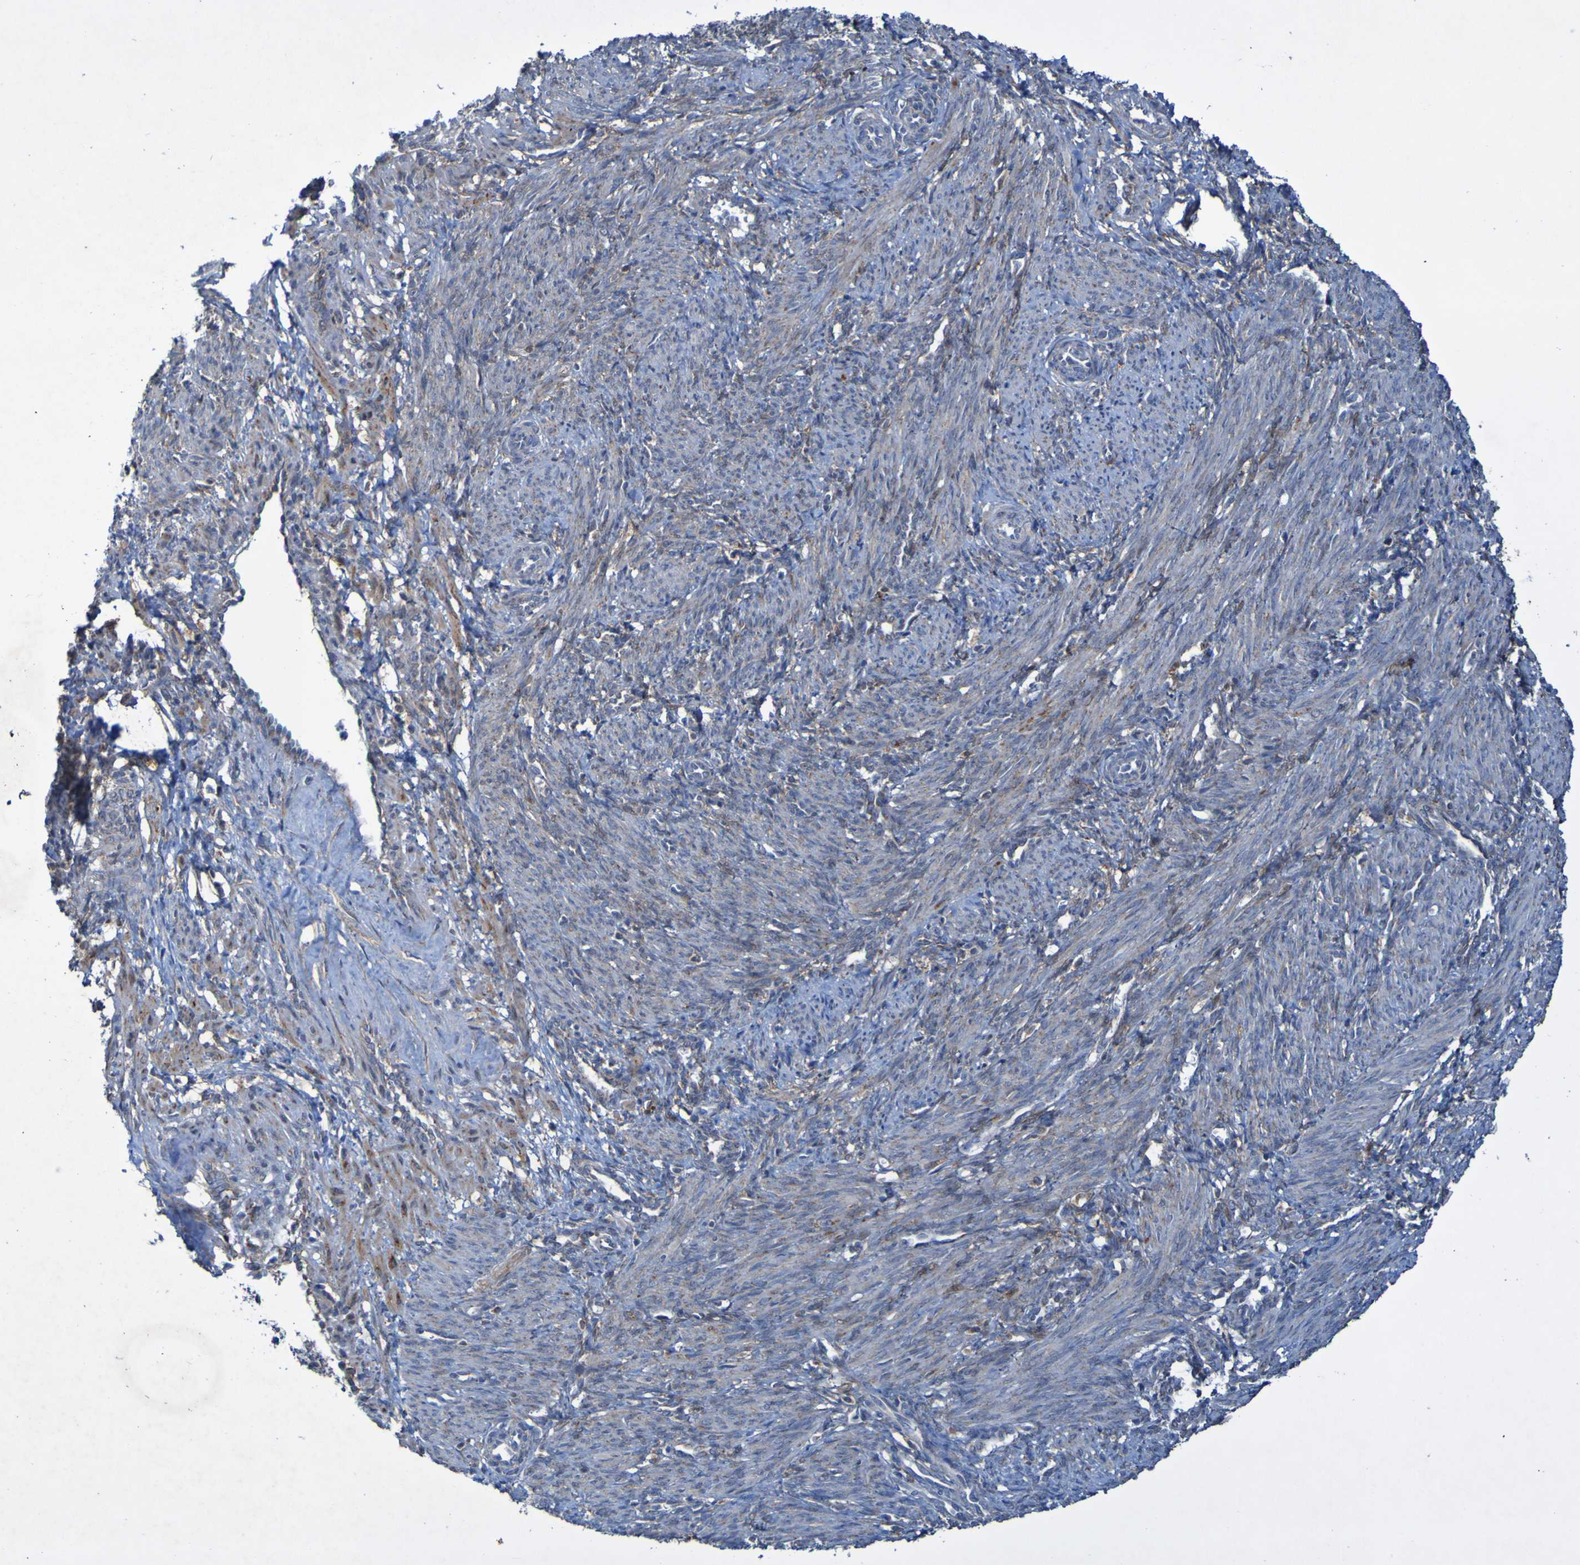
{"staining": {"intensity": "negative", "quantity": "none", "location": "none"}, "tissue": "smooth muscle", "cell_type": "Smooth muscle cells", "image_type": "normal", "snomed": [{"axis": "morphology", "description": "Normal tissue, NOS"}, {"axis": "topography", "description": "Endometrium"}], "caption": "Immunohistochemistry image of benign smooth muscle stained for a protein (brown), which reveals no staining in smooth muscle cells.", "gene": "CCDC51", "patient": {"sex": "female", "age": 33}}